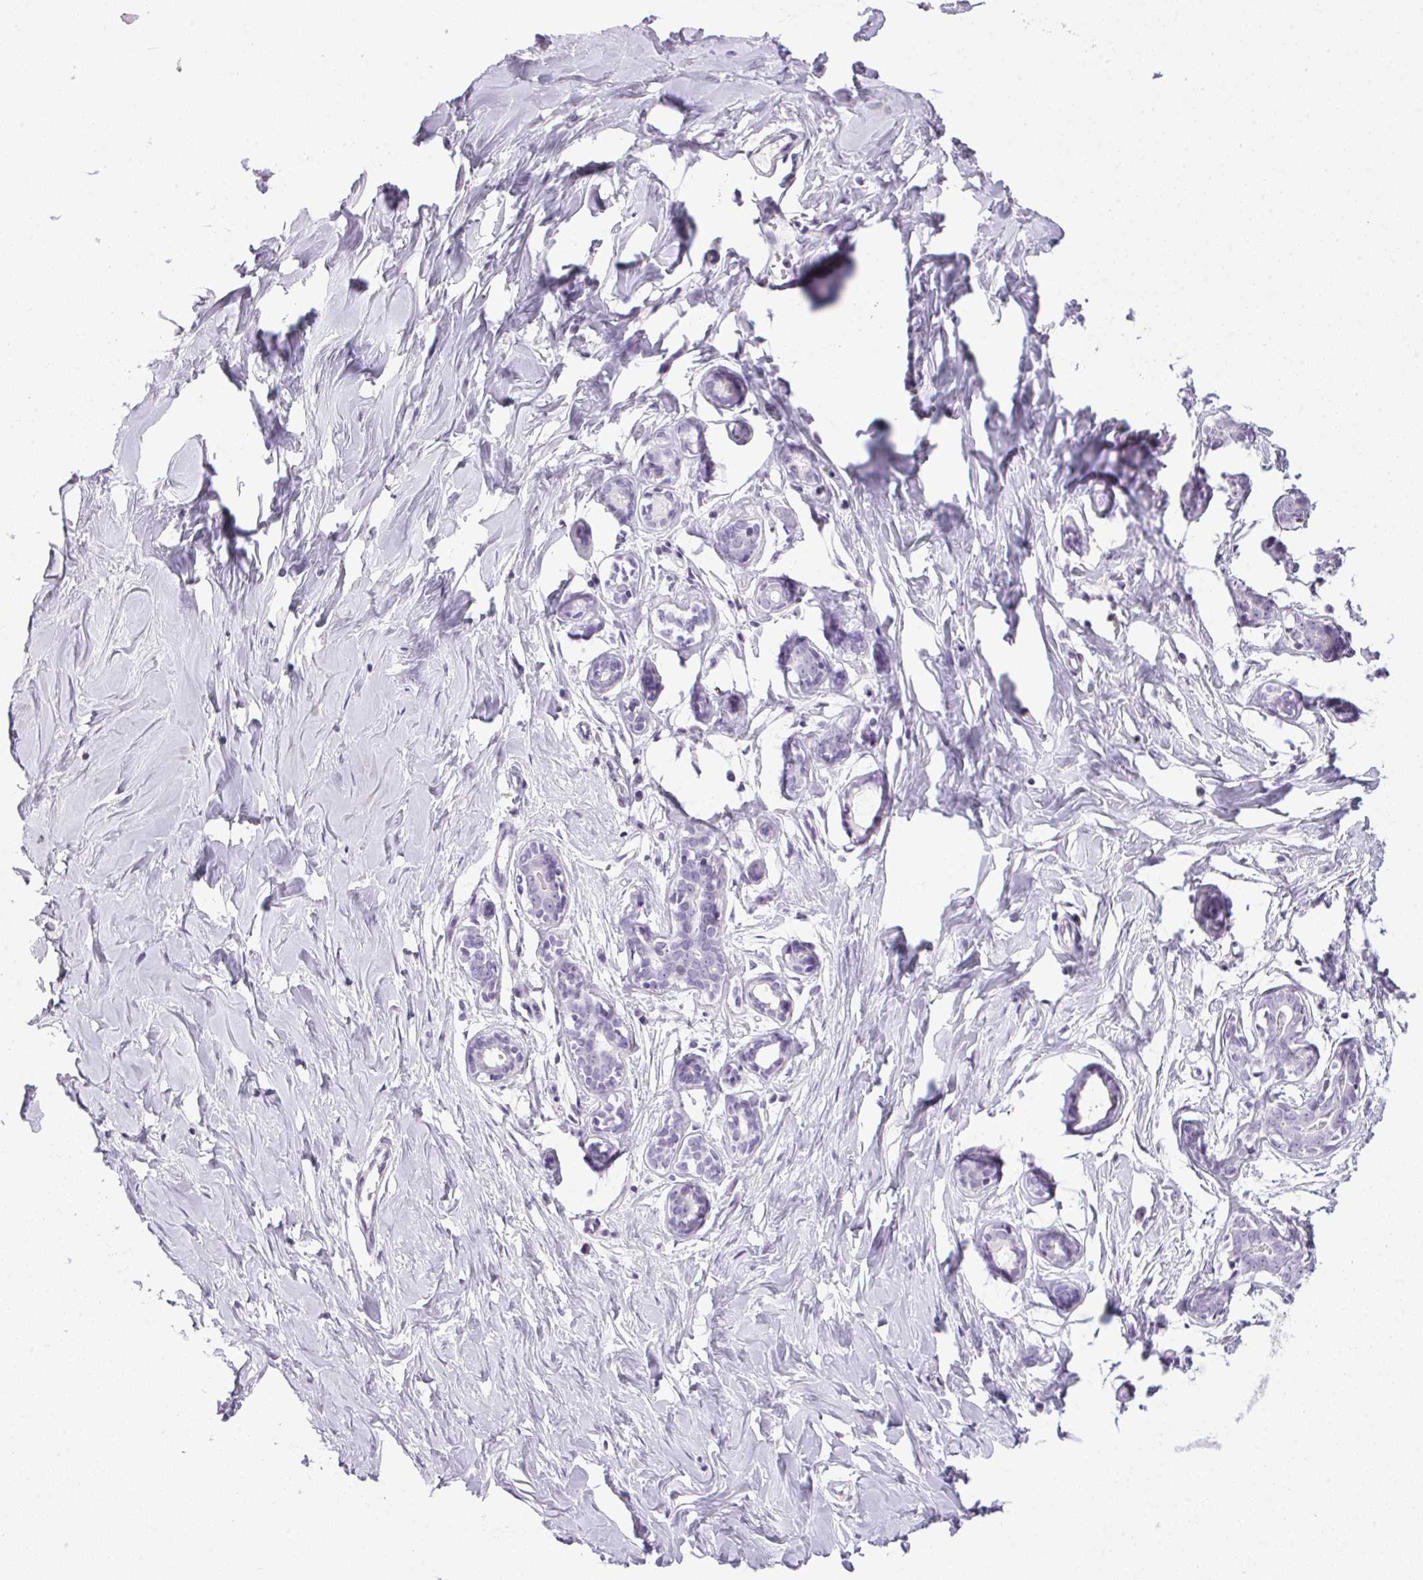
{"staining": {"intensity": "negative", "quantity": "none", "location": "none"}, "tissue": "breast", "cell_type": "Adipocytes", "image_type": "normal", "snomed": [{"axis": "morphology", "description": "Normal tissue, NOS"}, {"axis": "topography", "description": "Breast"}], "caption": "The IHC image has no significant positivity in adipocytes of breast. Brightfield microscopy of immunohistochemistry (IHC) stained with DAB (3,3'-diaminobenzidine) (brown) and hematoxylin (blue), captured at high magnification.", "gene": "TMEM88B", "patient": {"sex": "female", "age": 27}}